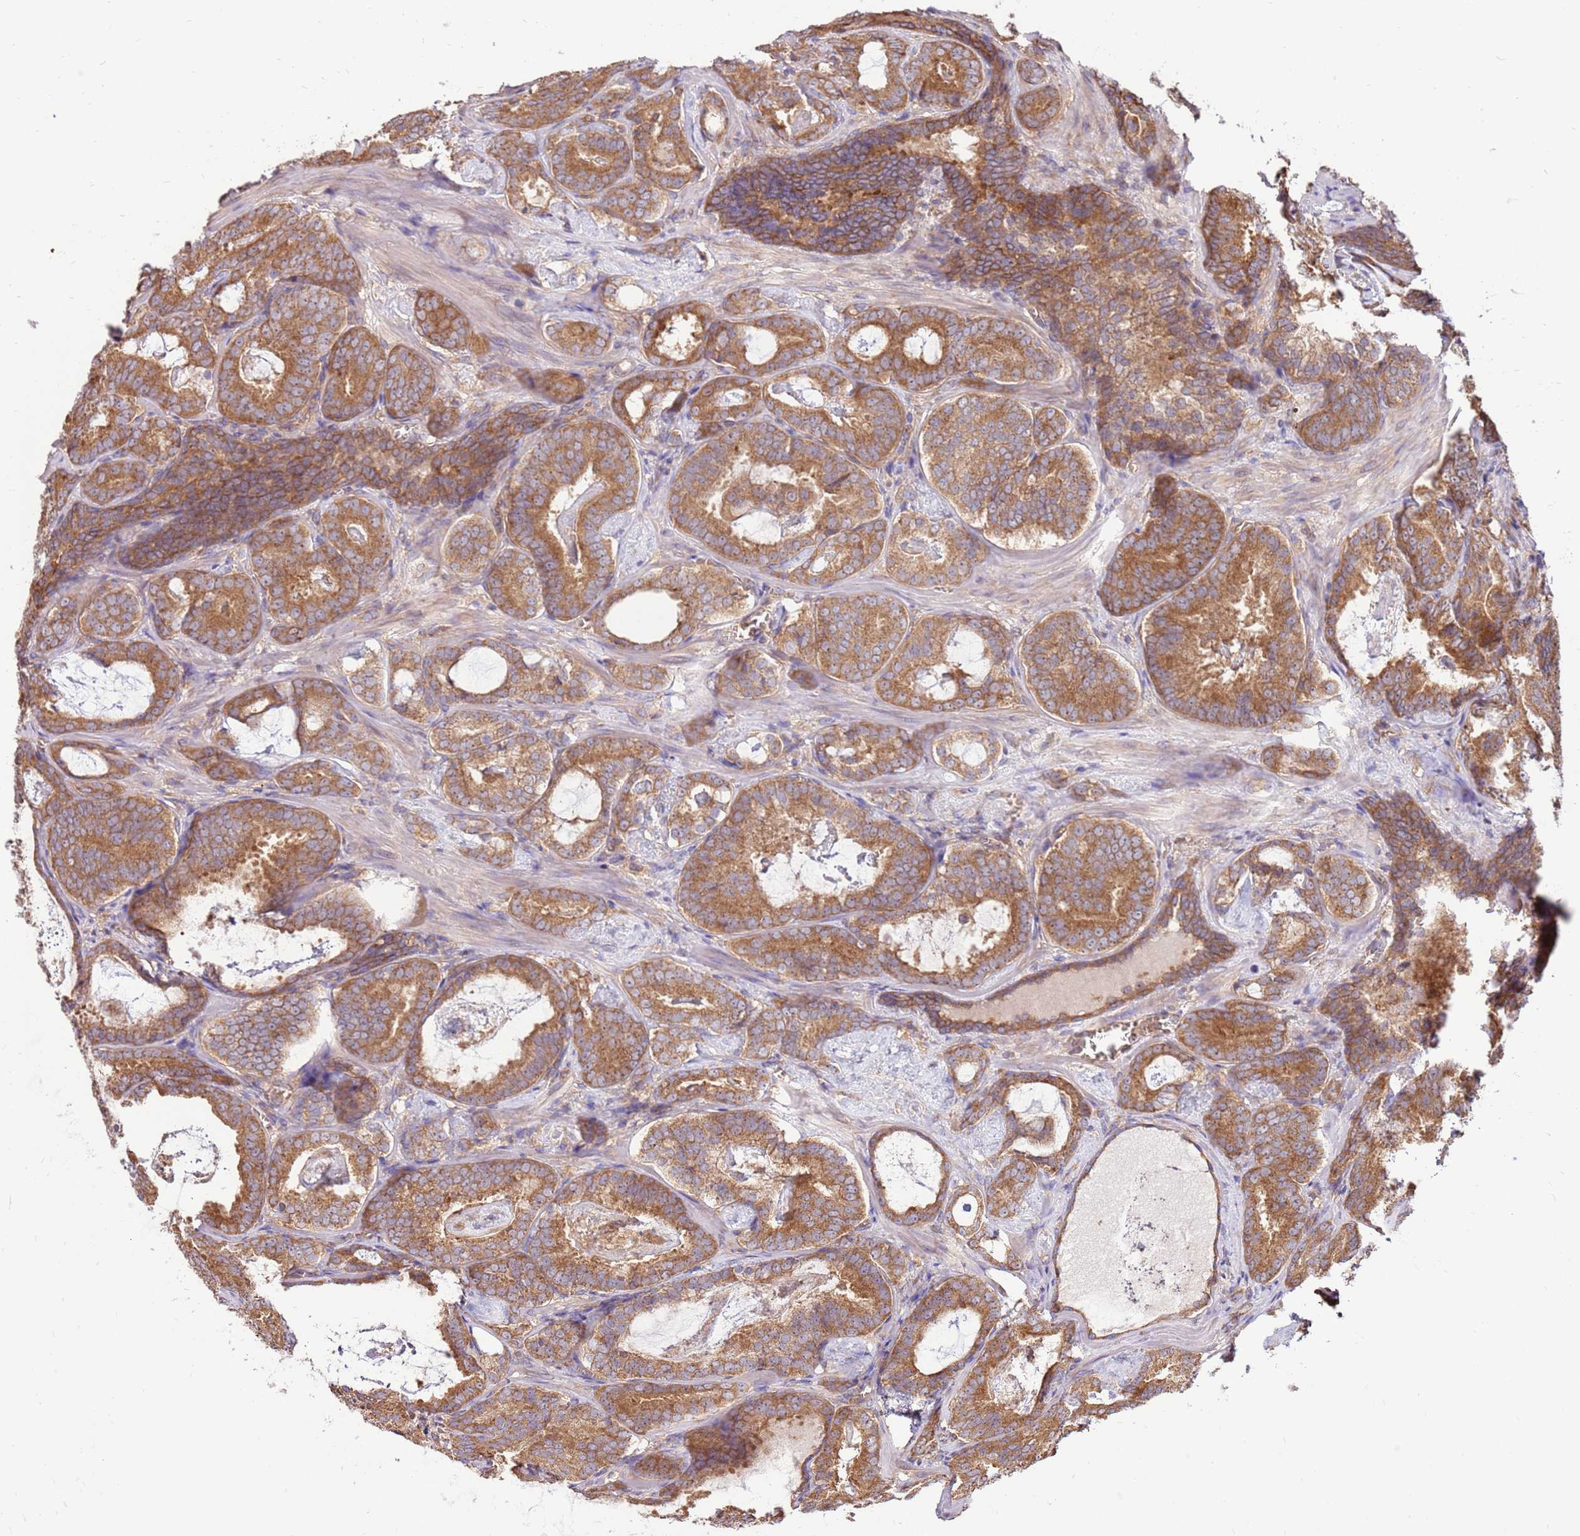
{"staining": {"intensity": "moderate", "quantity": ">75%", "location": "cytoplasmic/membranous"}, "tissue": "prostate cancer", "cell_type": "Tumor cells", "image_type": "cancer", "snomed": [{"axis": "morphology", "description": "Adenocarcinoma, Low grade"}, {"axis": "topography", "description": "Prostate"}], "caption": "Immunohistochemistry (DAB) staining of prostate cancer displays moderate cytoplasmic/membranous protein expression in about >75% of tumor cells. (IHC, brightfield microscopy, high magnification).", "gene": "SLC44A5", "patient": {"sex": "male", "age": 60}}